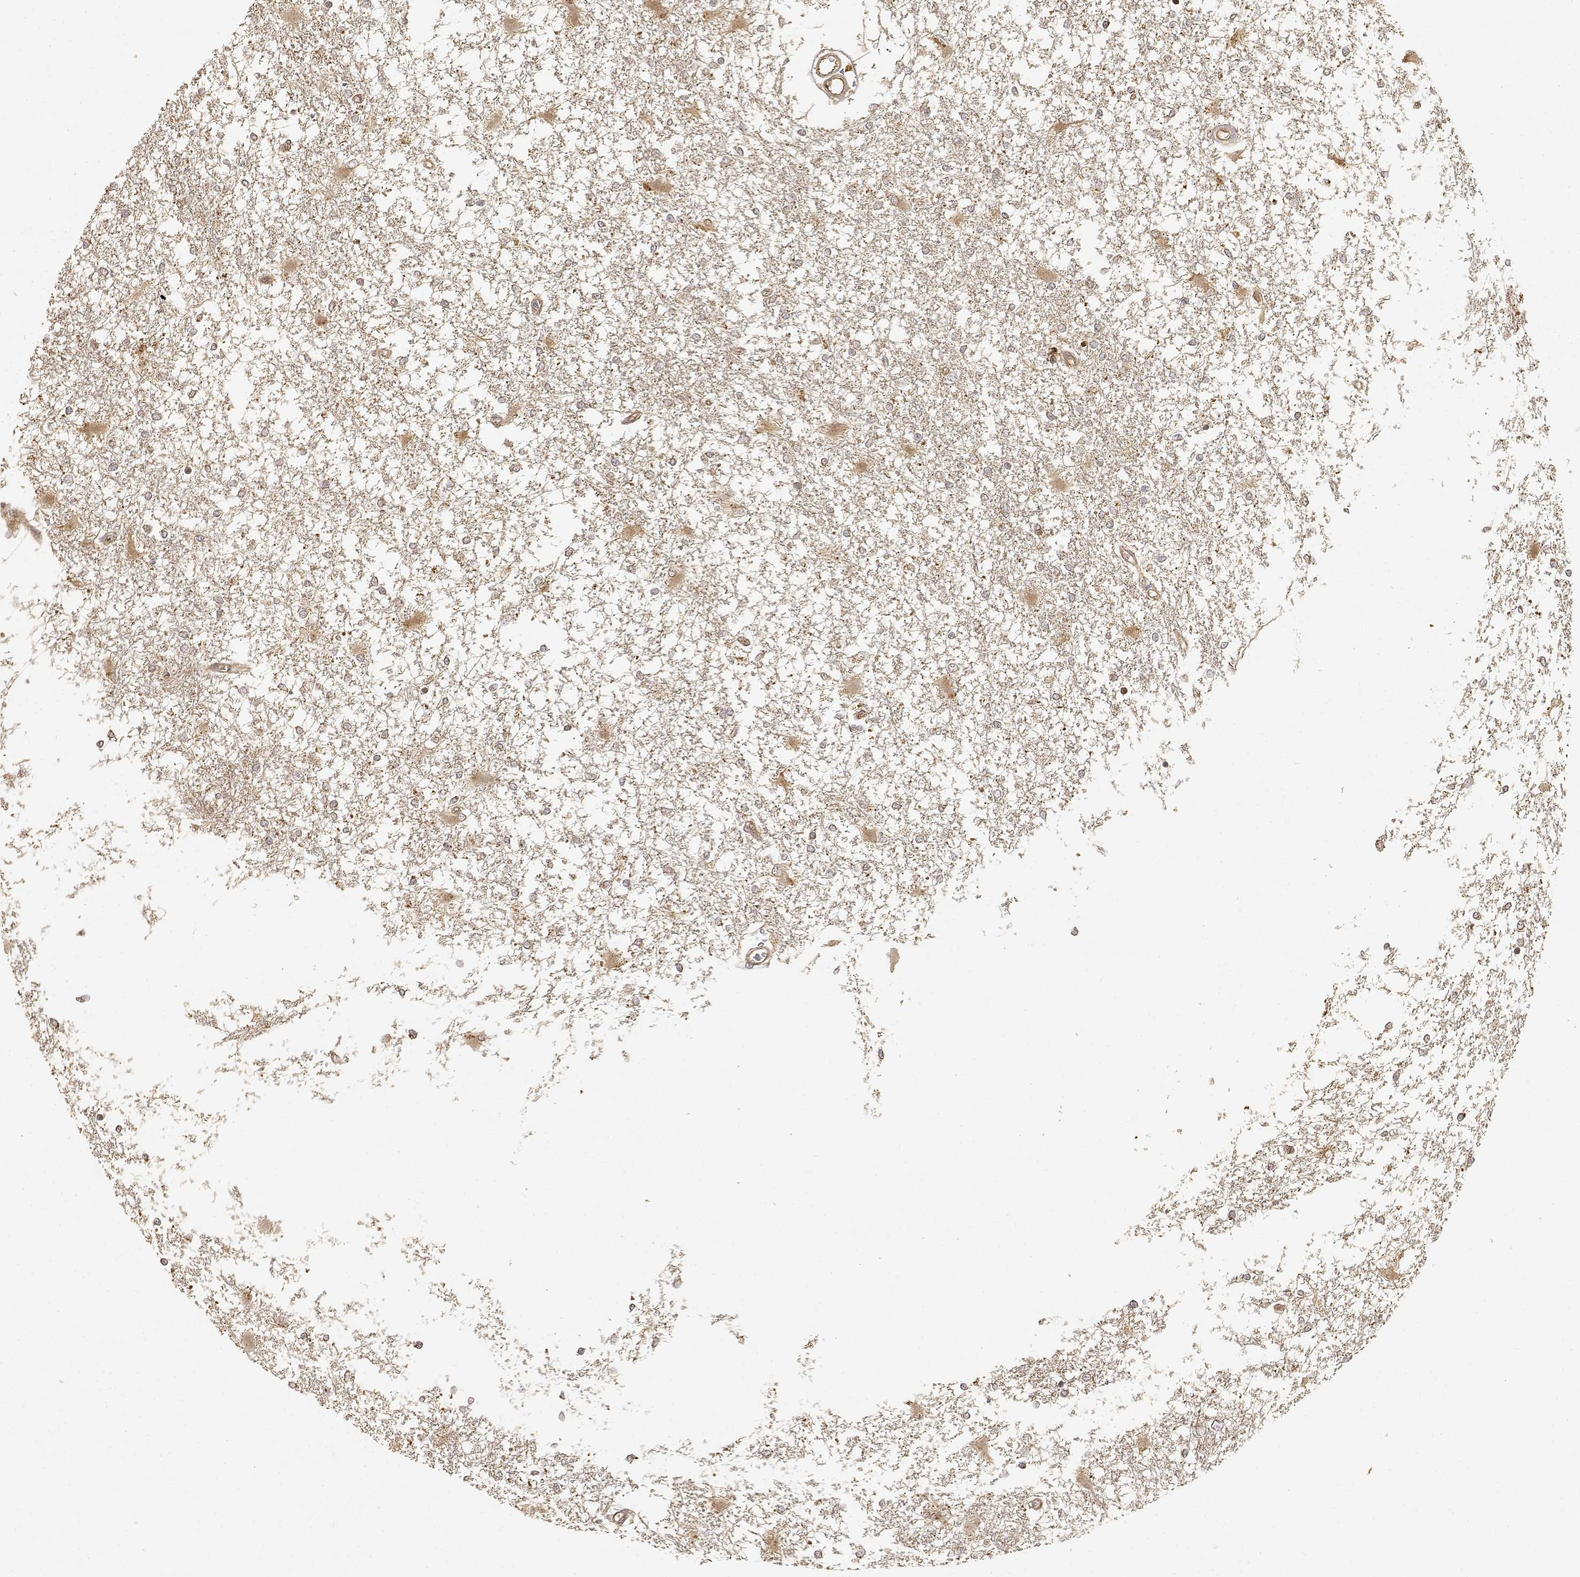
{"staining": {"intensity": "weak", "quantity": ">75%", "location": "cytoplasmic/membranous"}, "tissue": "glioma", "cell_type": "Tumor cells", "image_type": "cancer", "snomed": [{"axis": "morphology", "description": "Glioma, malignant, High grade"}, {"axis": "topography", "description": "Cerebral cortex"}], "caption": "Protein staining of glioma tissue shows weak cytoplasmic/membranous positivity in approximately >75% of tumor cells.", "gene": "CDK5RAP2", "patient": {"sex": "male", "age": 79}}